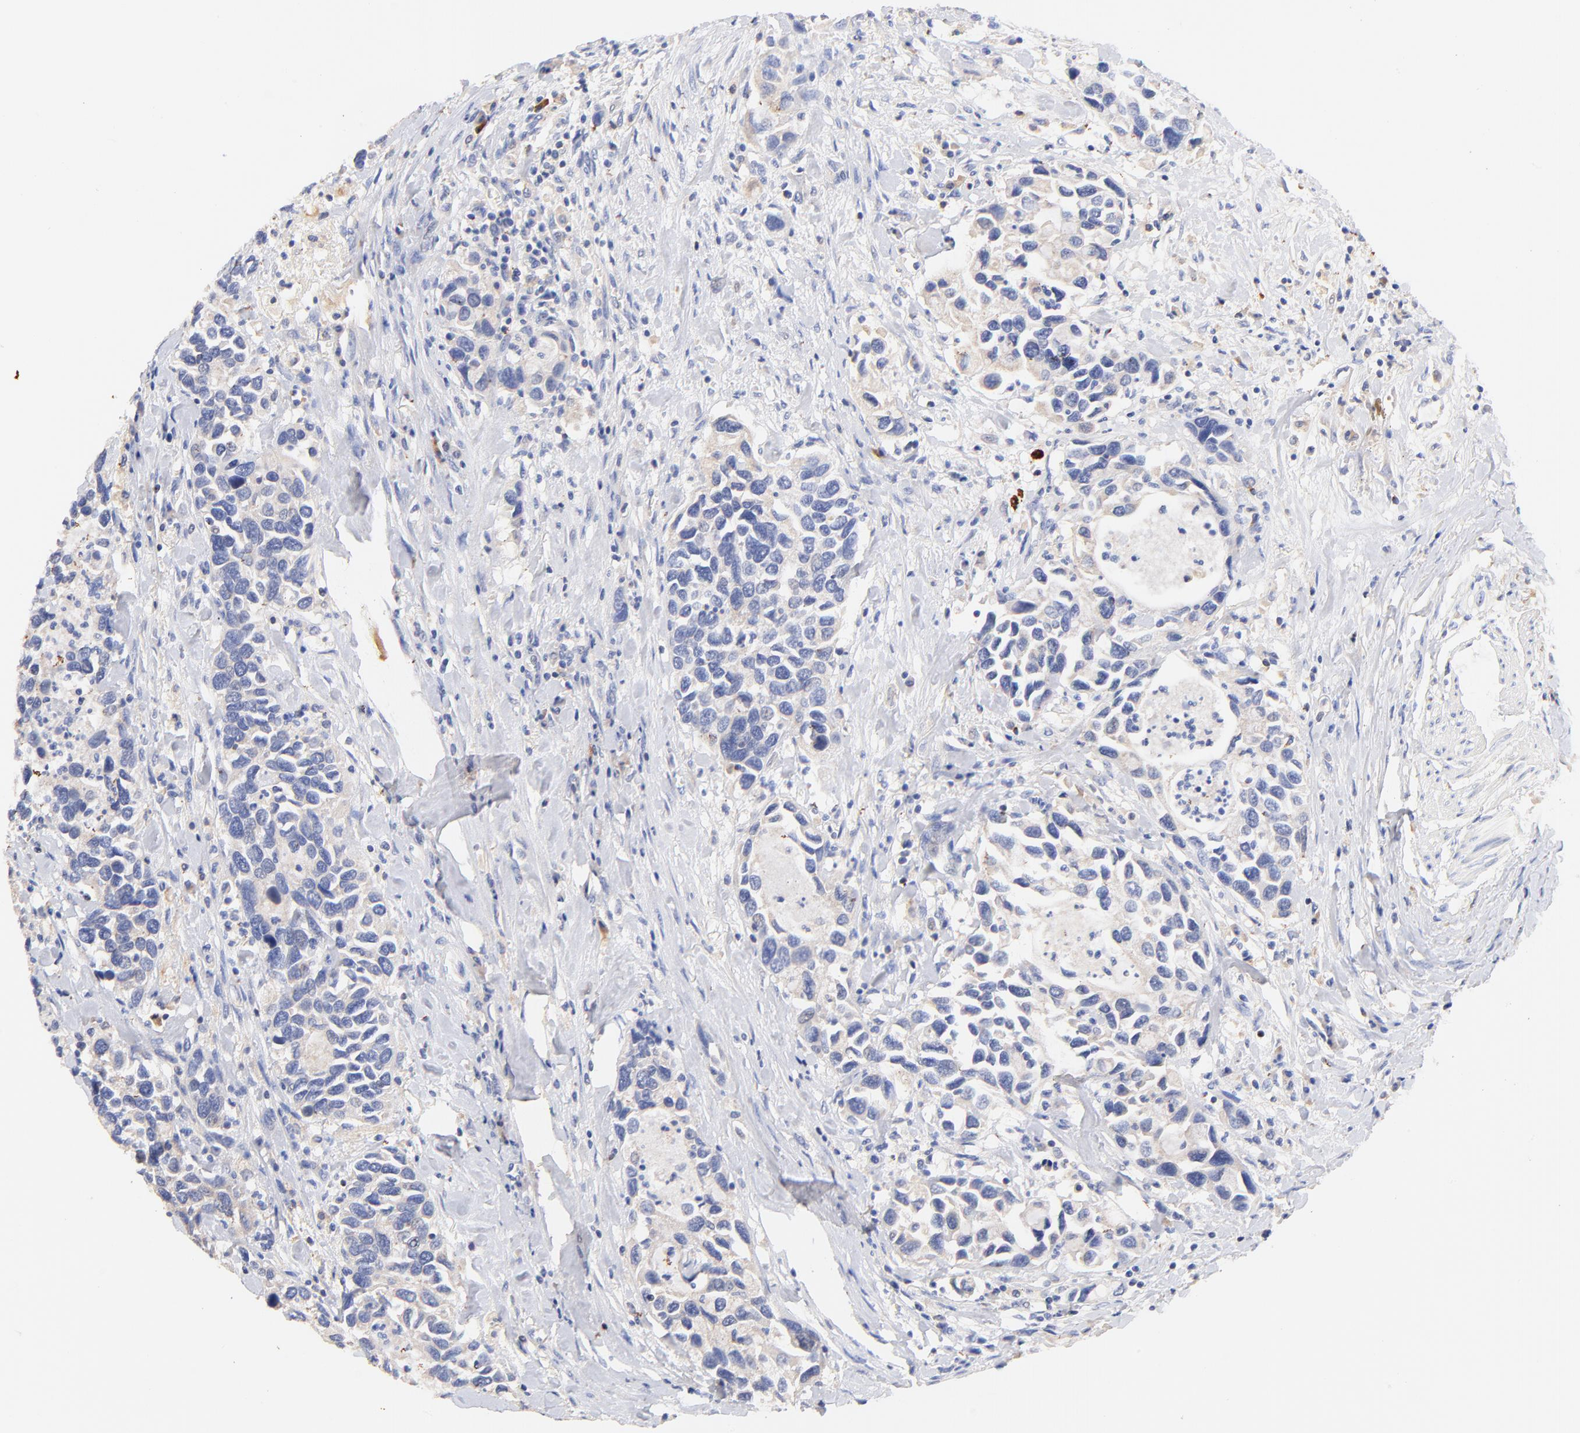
{"staining": {"intensity": "negative", "quantity": "none", "location": "none"}, "tissue": "urothelial cancer", "cell_type": "Tumor cells", "image_type": "cancer", "snomed": [{"axis": "morphology", "description": "Urothelial carcinoma, High grade"}, {"axis": "topography", "description": "Urinary bladder"}], "caption": "Immunohistochemistry histopathology image of human urothelial carcinoma (high-grade) stained for a protein (brown), which reveals no positivity in tumor cells.", "gene": "IGLV7-43", "patient": {"sex": "male", "age": 66}}